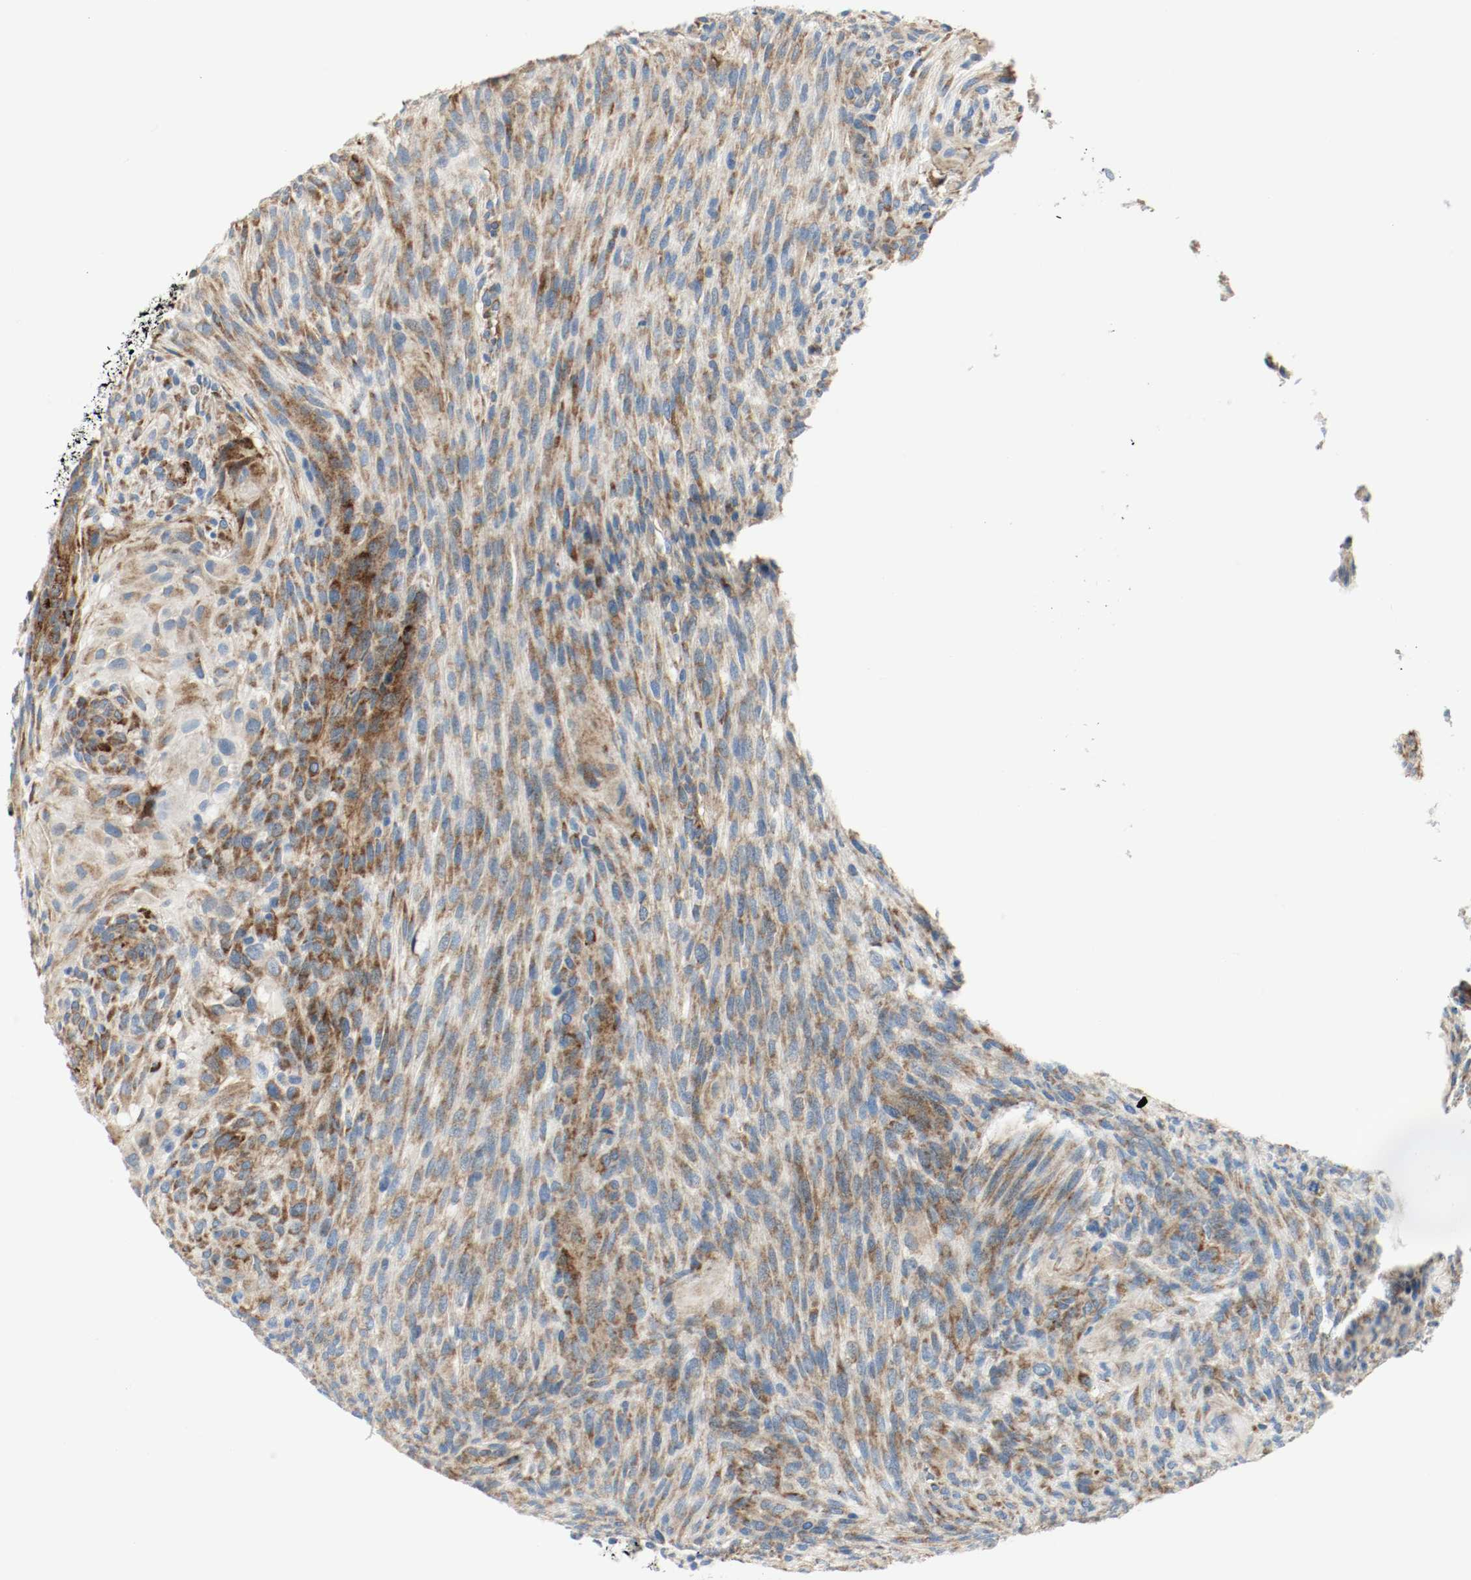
{"staining": {"intensity": "moderate", "quantity": ">75%", "location": "cytoplasmic/membranous"}, "tissue": "glioma", "cell_type": "Tumor cells", "image_type": "cancer", "snomed": [{"axis": "morphology", "description": "Glioma, malignant, High grade"}, {"axis": "topography", "description": "Cerebral cortex"}], "caption": "Protein analysis of malignant glioma (high-grade) tissue reveals moderate cytoplasmic/membranous positivity in approximately >75% of tumor cells.", "gene": "LAMB1", "patient": {"sex": "female", "age": 55}}